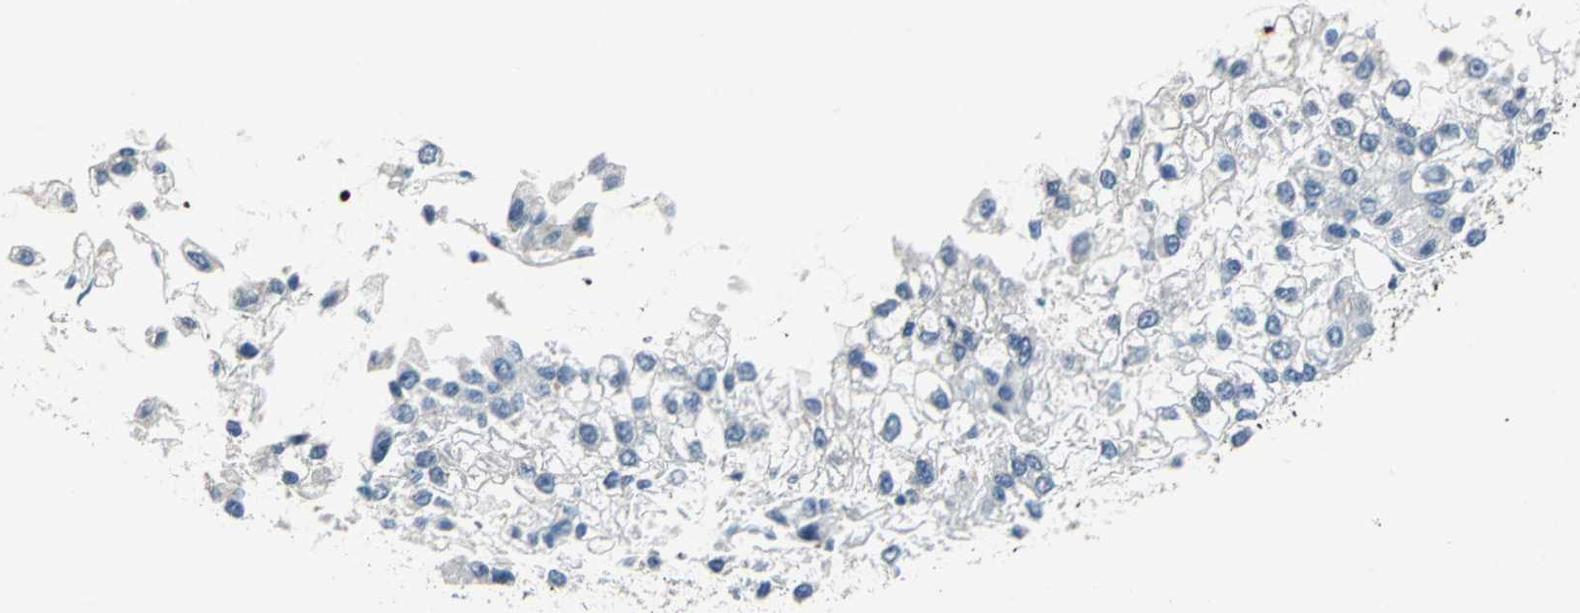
{"staining": {"intensity": "weak", "quantity": "<25%", "location": "nuclear"}, "tissue": "liver cancer", "cell_type": "Tumor cells", "image_type": "cancer", "snomed": [{"axis": "morphology", "description": "Carcinoma, Hepatocellular, NOS"}, {"axis": "topography", "description": "Liver"}], "caption": "This is an immunohistochemistry image of human liver cancer. There is no staining in tumor cells.", "gene": "GLI3", "patient": {"sex": "female", "age": 66}}